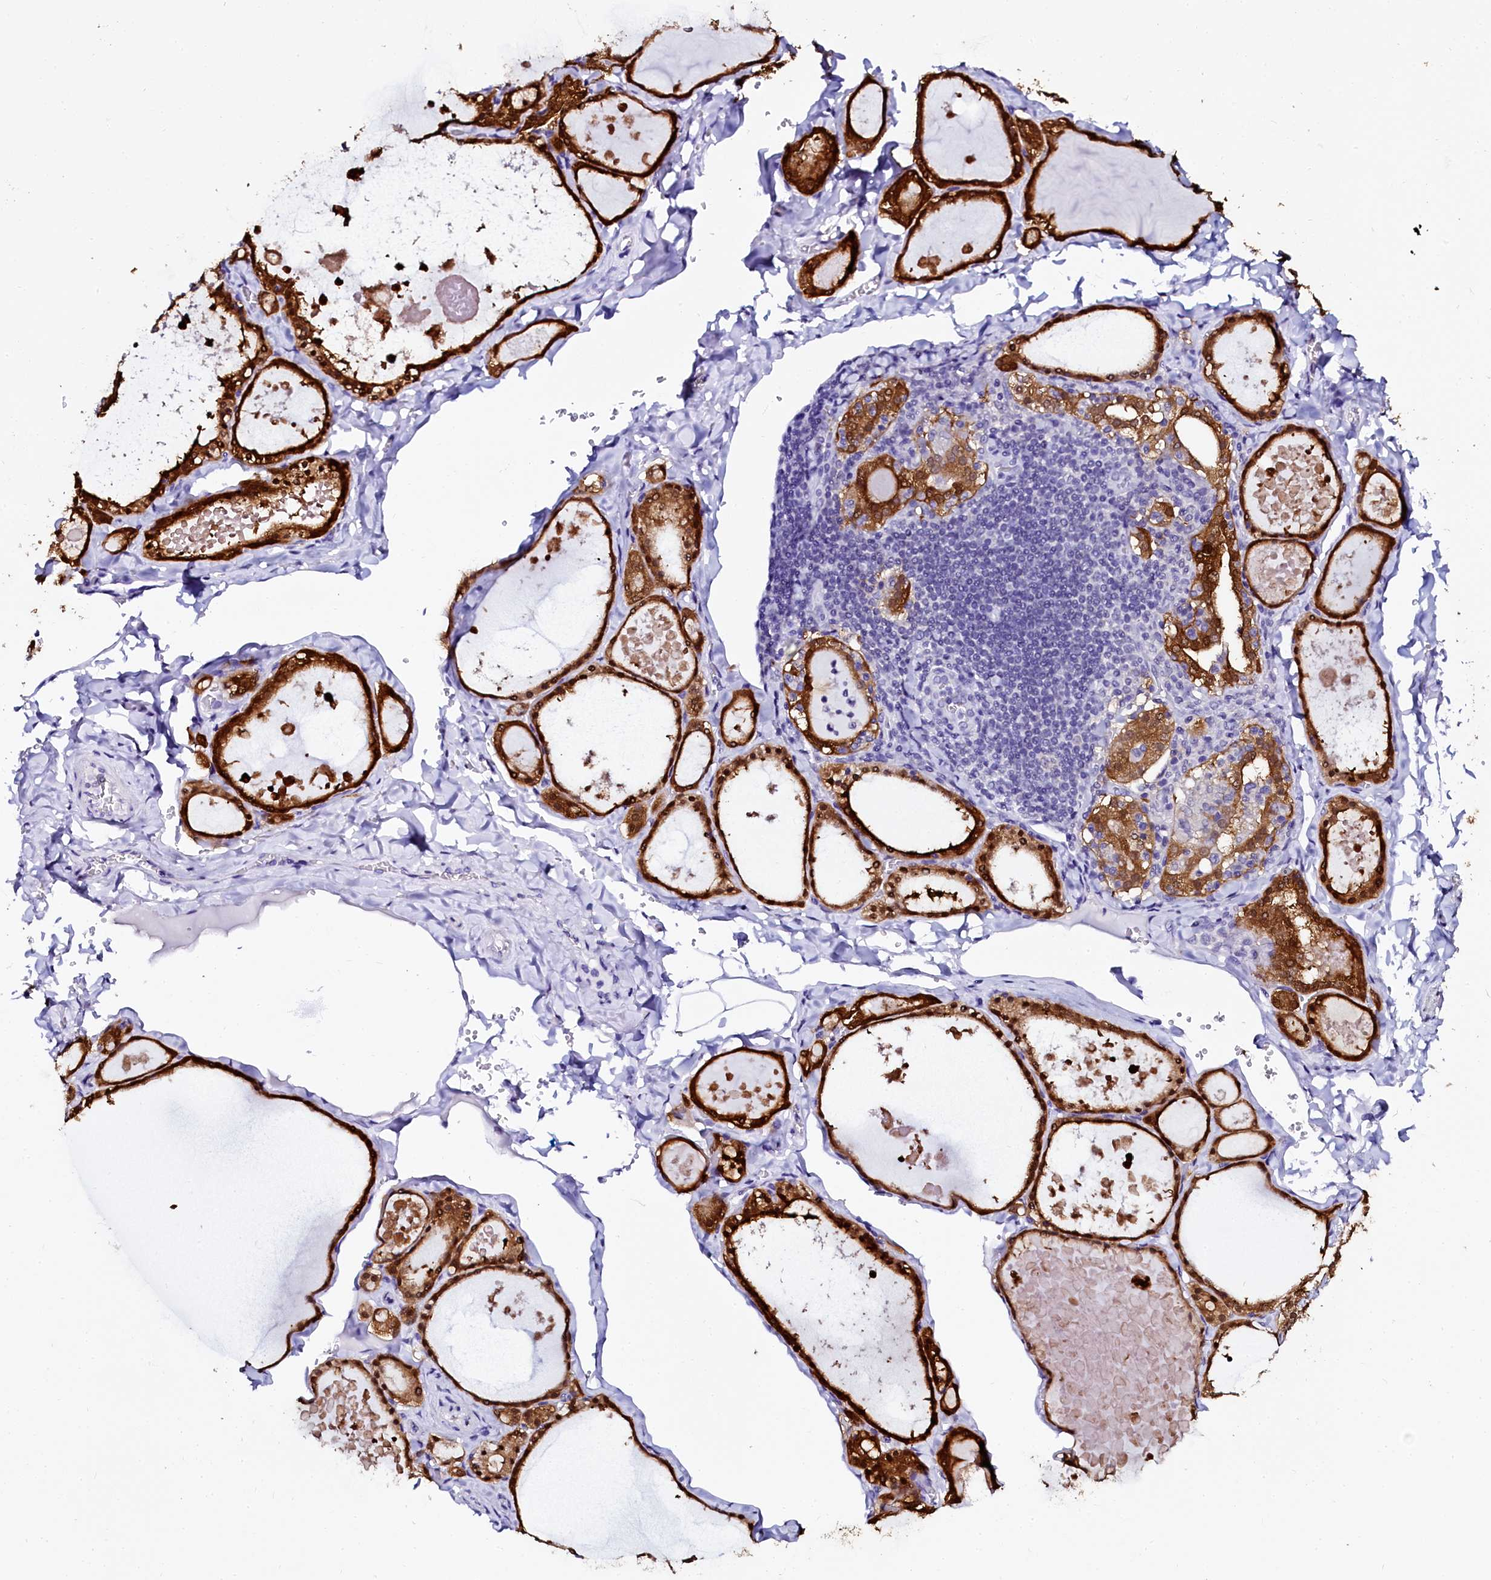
{"staining": {"intensity": "strong", "quantity": ">75%", "location": "cytoplasmic/membranous,nuclear"}, "tissue": "thyroid gland", "cell_type": "Glandular cells", "image_type": "normal", "snomed": [{"axis": "morphology", "description": "Normal tissue, NOS"}, {"axis": "topography", "description": "Thyroid gland"}], "caption": "Thyroid gland stained with DAB (3,3'-diaminobenzidine) IHC reveals high levels of strong cytoplasmic/membranous,nuclear staining in about >75% of glandular cells.", "gene": "SORD", "patient": {"sex": "male", "age": 56}}